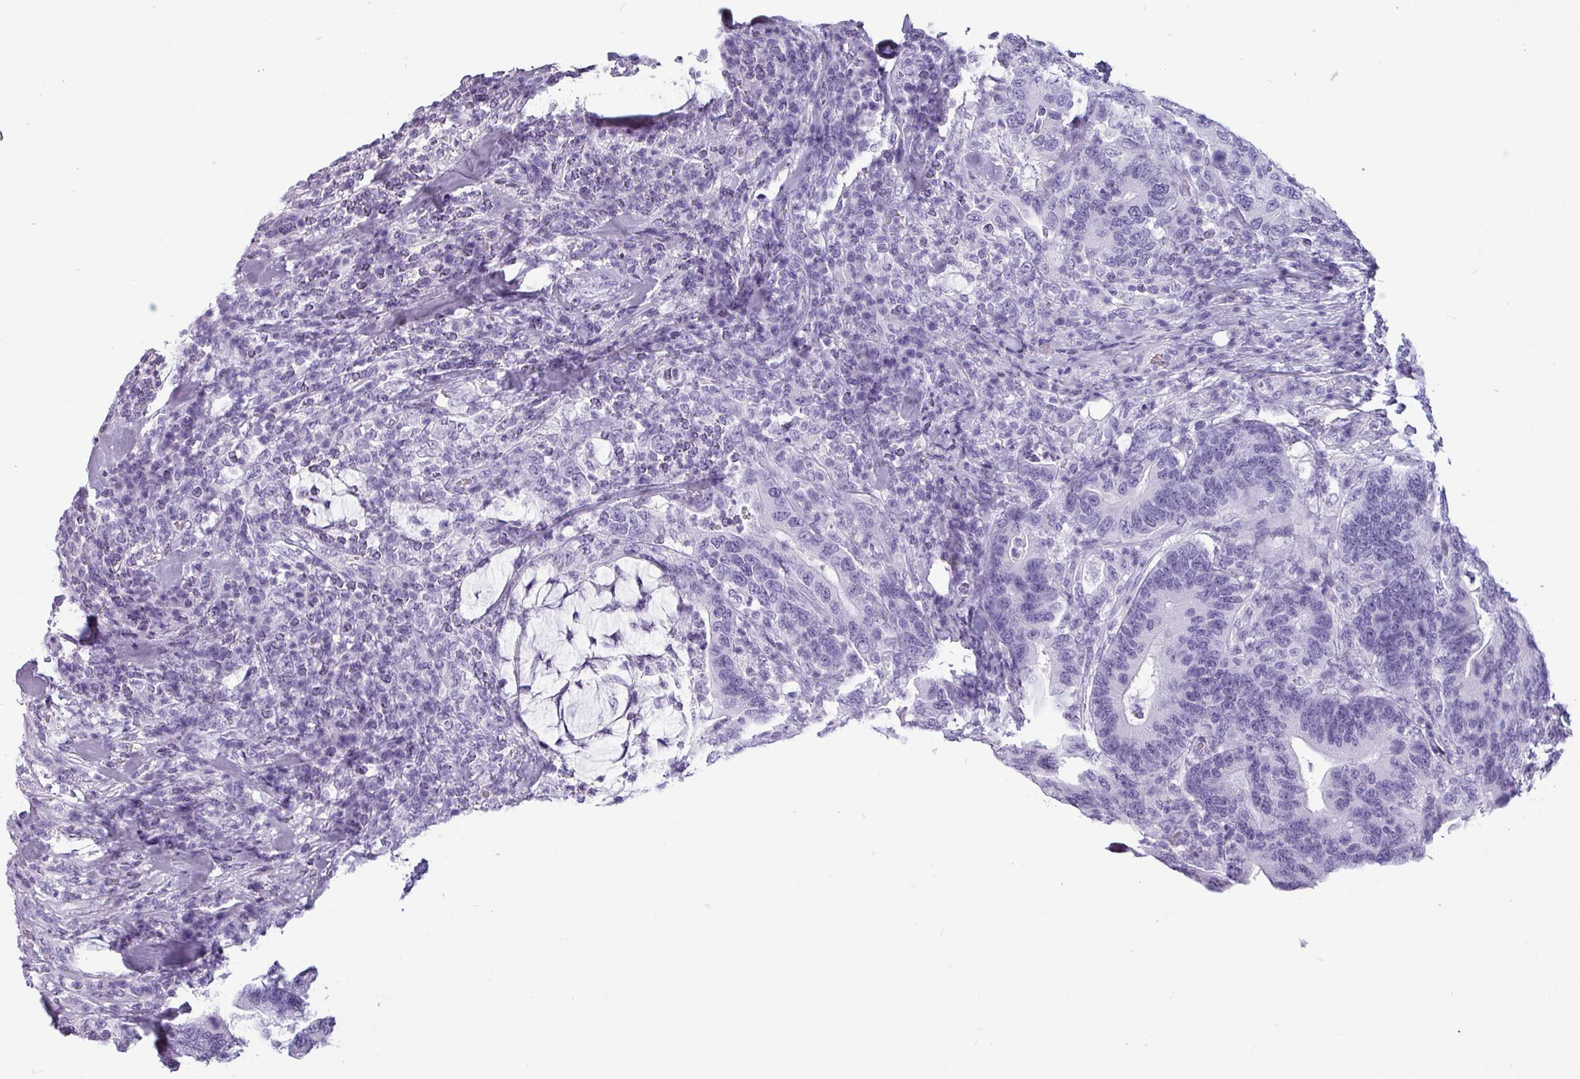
{"staining": {"intensity": "negative", "quantity": "none", "location": "none"}, "tissue": "colorectal cancer", "cell_type": "Tumor cells", "image_type": "cancer", "snomed": [{"axis": "morphology", "description": "Adenocarcinoma, NOS"}, {"axis": "topography", "description": "Colon"}], "caption": "An IHC micrograph of colorectal adenocarcinoma is shown. There is no staining in tumor cells of colorectal adenocarcinoma.", "gene": "CRYBB2", "patient": {"sex": "female", "age": 66}}